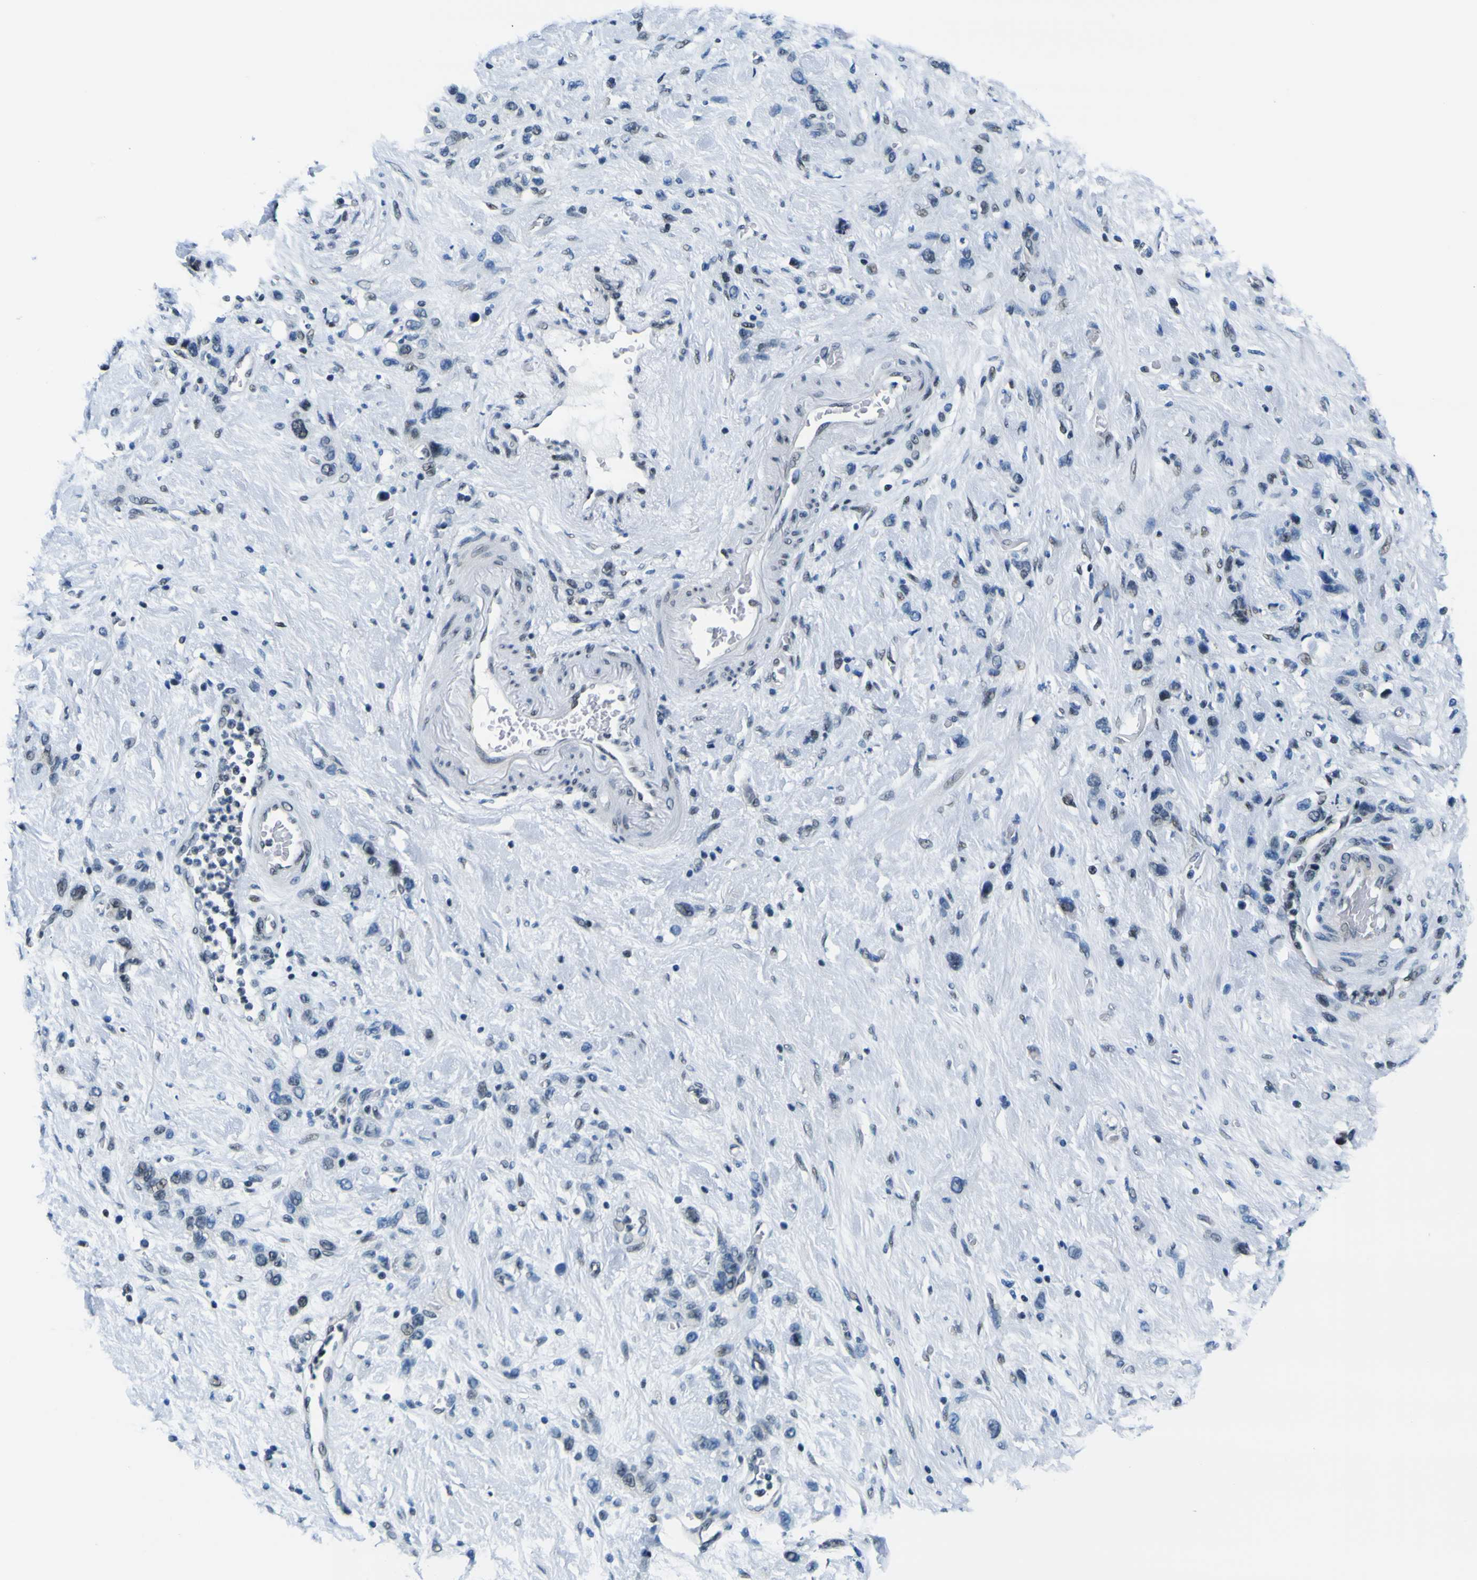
{"staining": {"intensity": "weak", "quantity": "<25%", "location": "nuclear"}, "tissue": "stomach cancer", "cell_type": "Tumor cells", "image_type": "cancer", "snomed": [{"axis": "morphology", "description": "Adenocarcinoma, NOS"}, {"axis": "morphology", "description": "Adenocarcinoma, High grade"}, {"axis": "topography", "description": "Stomach, upper"}, {"axis": "topography", "description": "Stomach, lower"}], "caption": "Stomach cancer was stained to show a protein in brown. There is no significant staining in tumor cells. (Stains: DAB immunohistochemistry (IHC) with hematoxylin counter stain, Microscopy: brightfield microscopy at high magnification).", "gene": "SP1", "patient": {"sex": "female", "age": 65}}